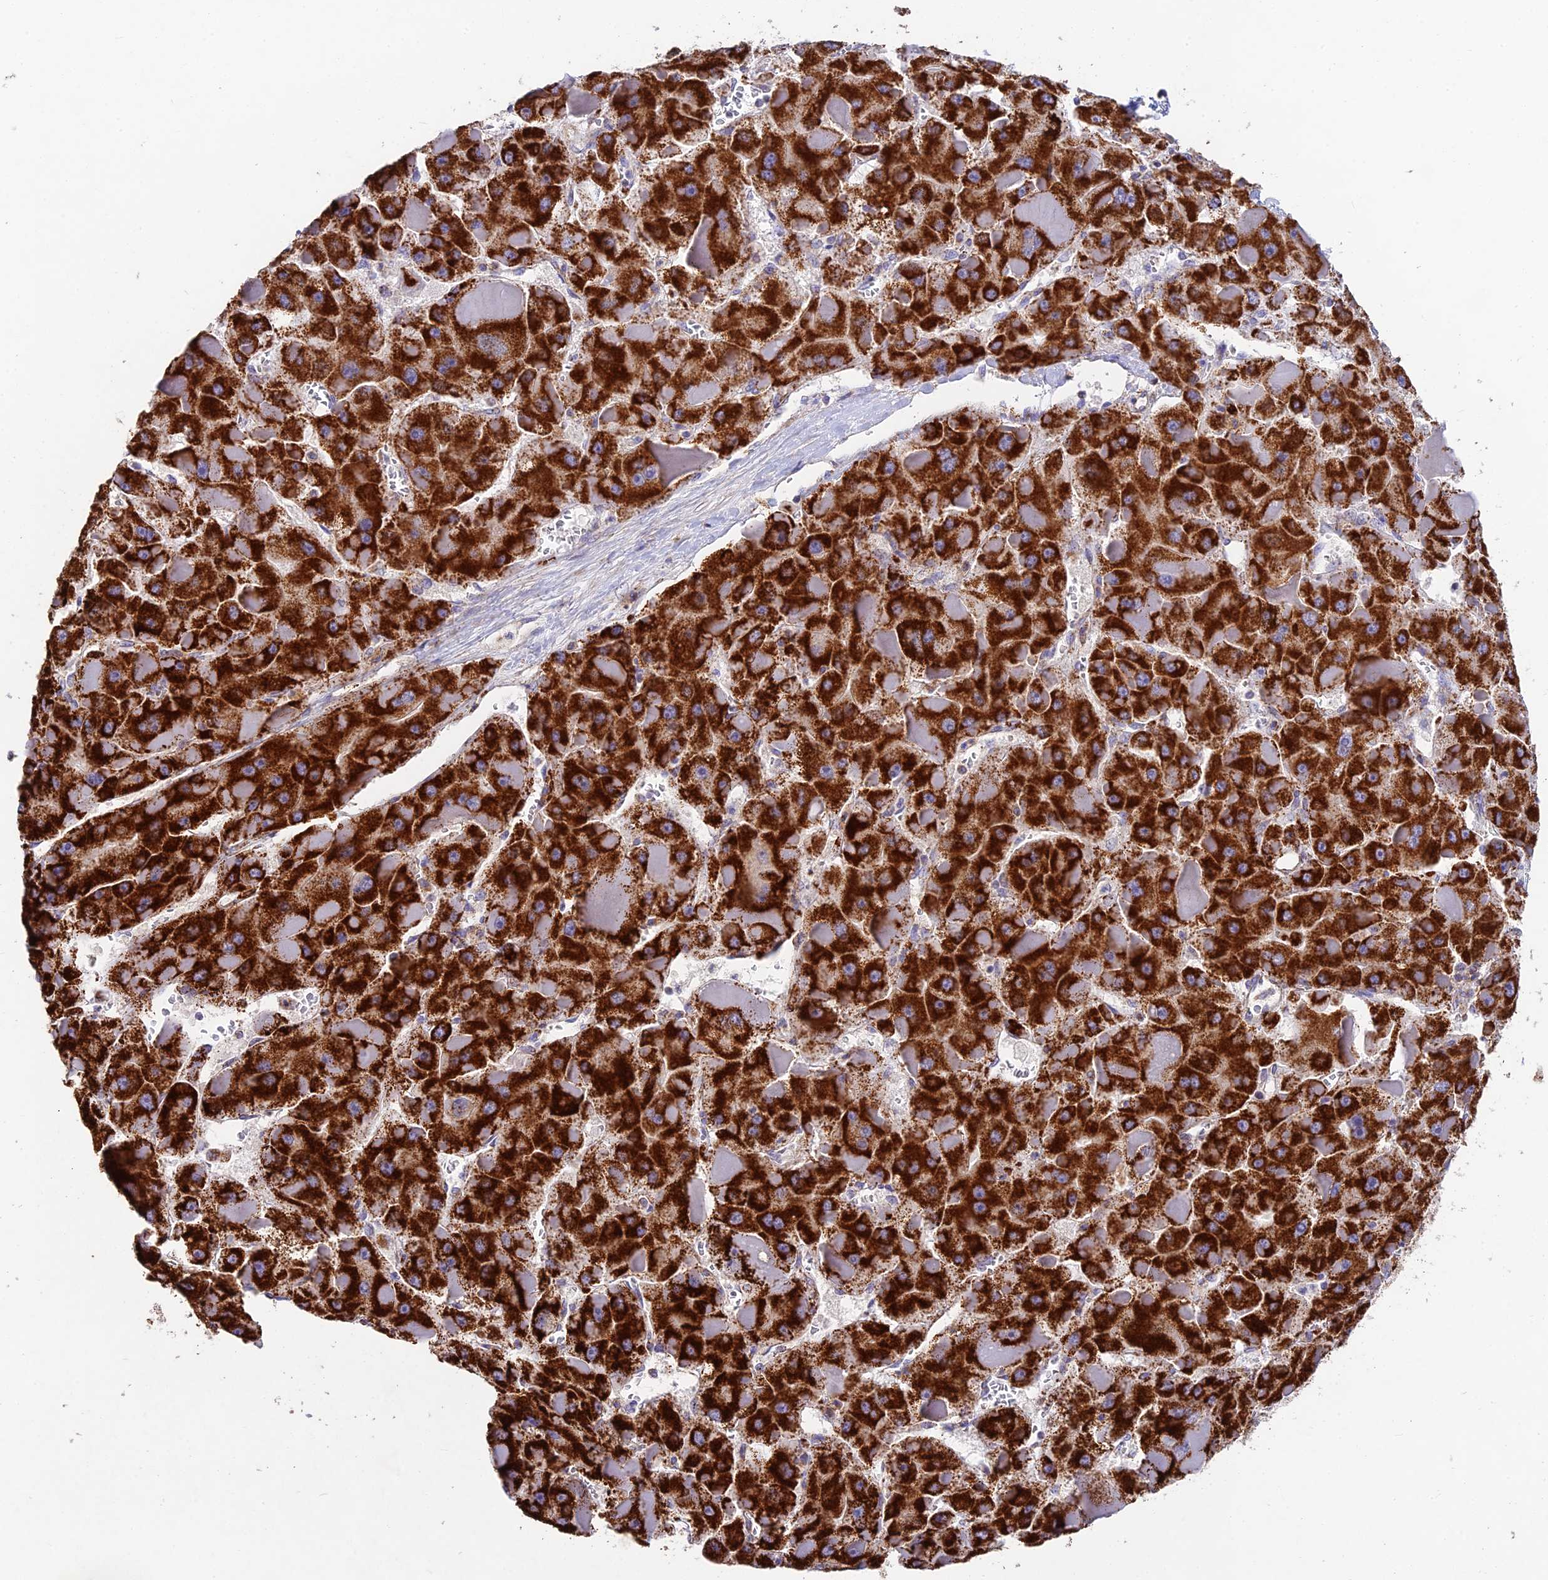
{"staining": {"intensity": "strong", "quantity": ">75%", "location": "cytoplasmic/membranous"}, "tissue": "liver cancer", "cell_type": "Tumor cells", "image_type": "cancer", "snomed": [{"axis": "morphology", "description": "Carcinoma, Hepatocellular, NOS"}, {"axis": "topography", "description": "Liver"}], "caption": "The histopathology image demonstrates immunohistochemical staining of liver cancer (hepatocellular carcinoma). There is strong cytoplasmic/membranous positivity is seen in approximately >75% of tumor cells. The staining was performed using DAB (3,3'-diaminobenzidine) to visualize the protein expression in brown, while the nuclei were stained in blue with hematoxylin (Magnification: 20x).", "gene": "KHDC3L", "patient": {"sex": "female", "age": 73}}